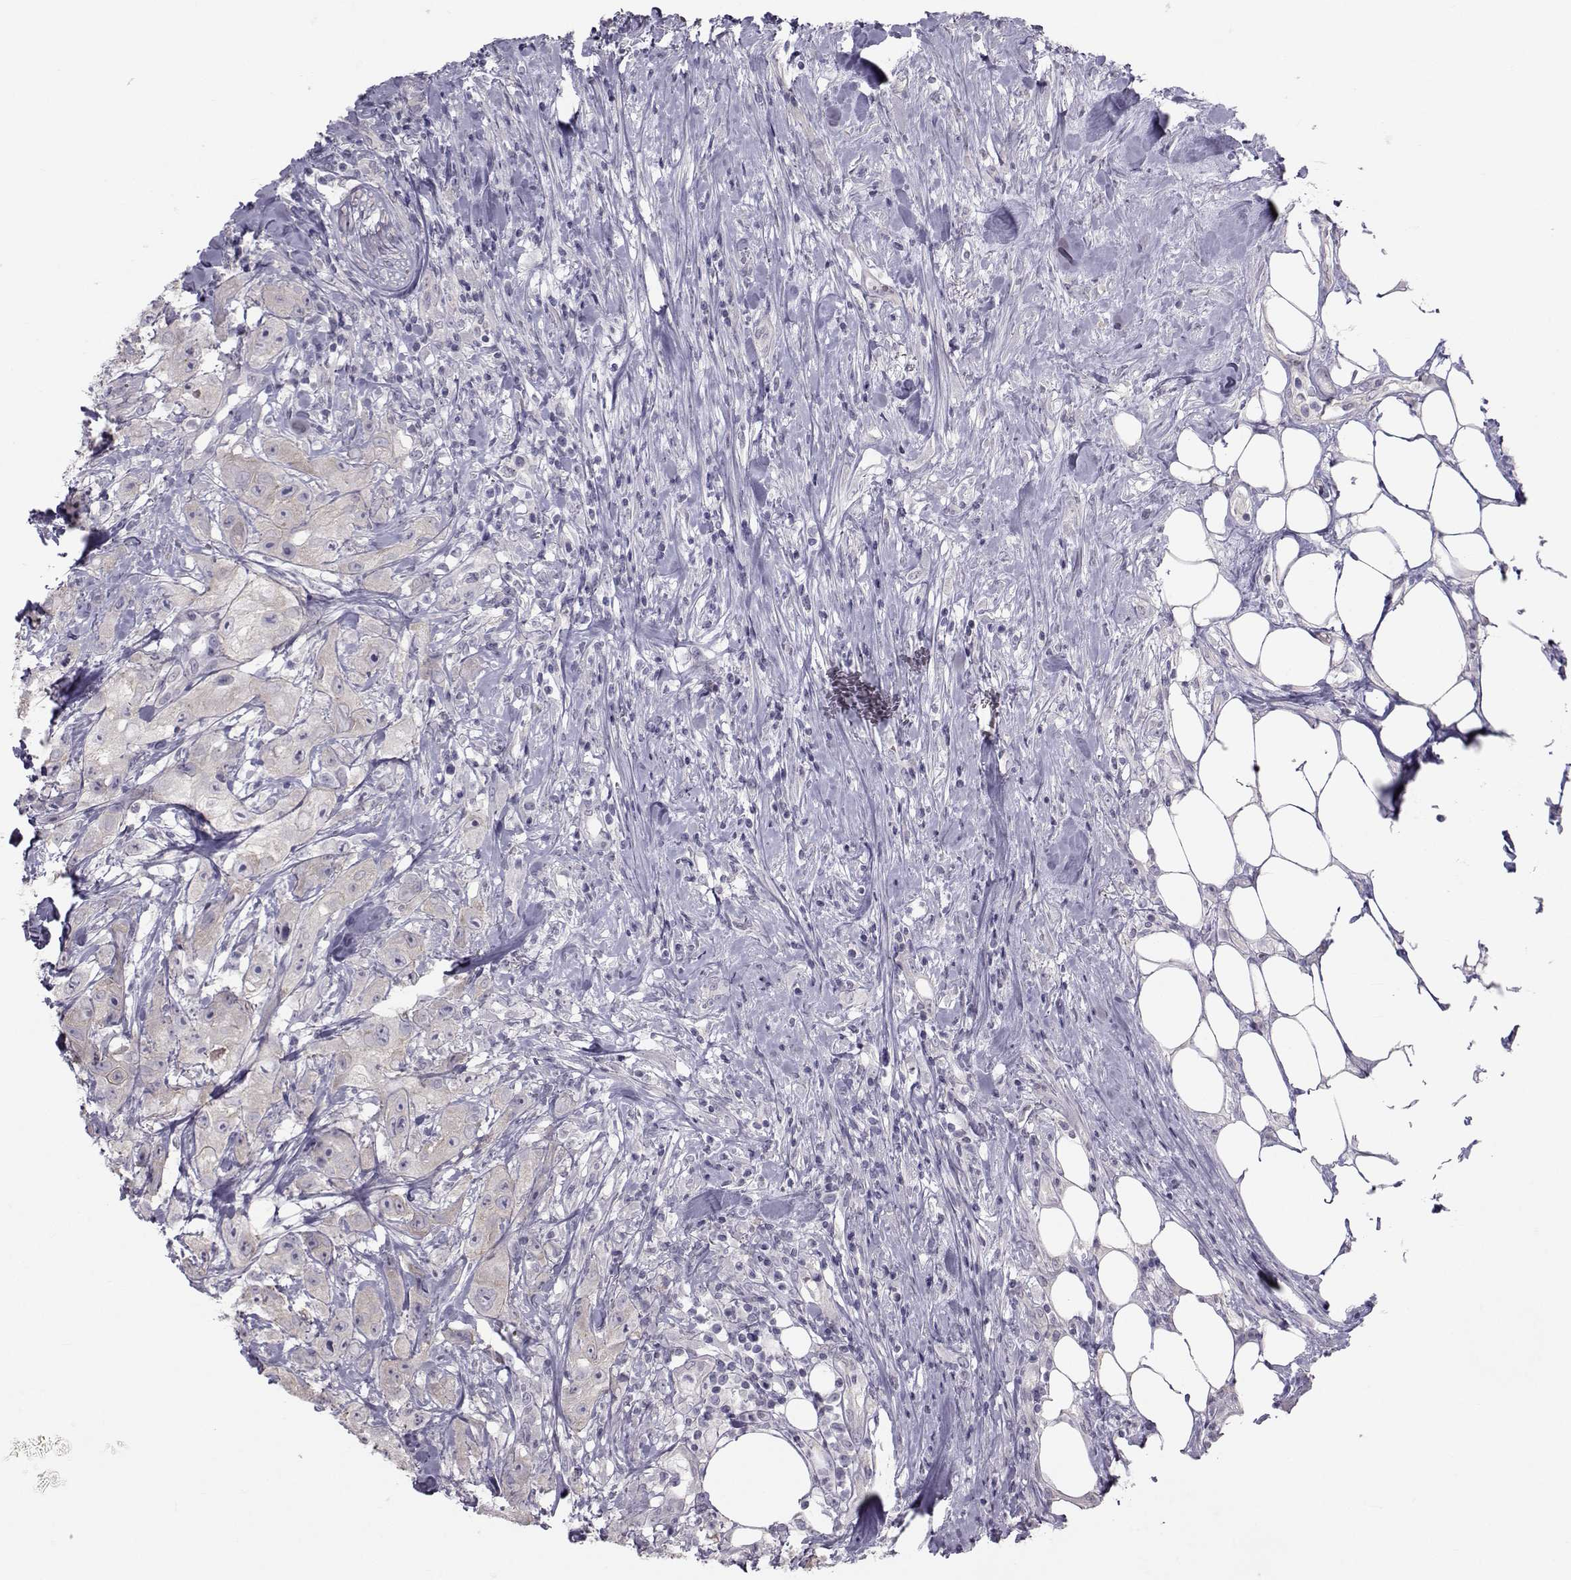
{"staining": {"intensity": "weak", "quantity": "<25%", "location": "cytoplasmic/membranous"}, "tissue": "urothelial cancer", "cell_type": "Tumor cells", "image_type": "cancer", "snomed": [{"axis": "morphology", "description": "Urothelial carcinoma, High grade"}, {"axis": "topography", "description": "Urinary bladder"}], "caption": "DAB (3,3'-diaminobenzidine) immunohistochemical staining of high-grade urothelial carcinoma shows no significant expression in tumor cells.", "gene": "GARIN3", "patient": {"sex": "male", "age": 79}}